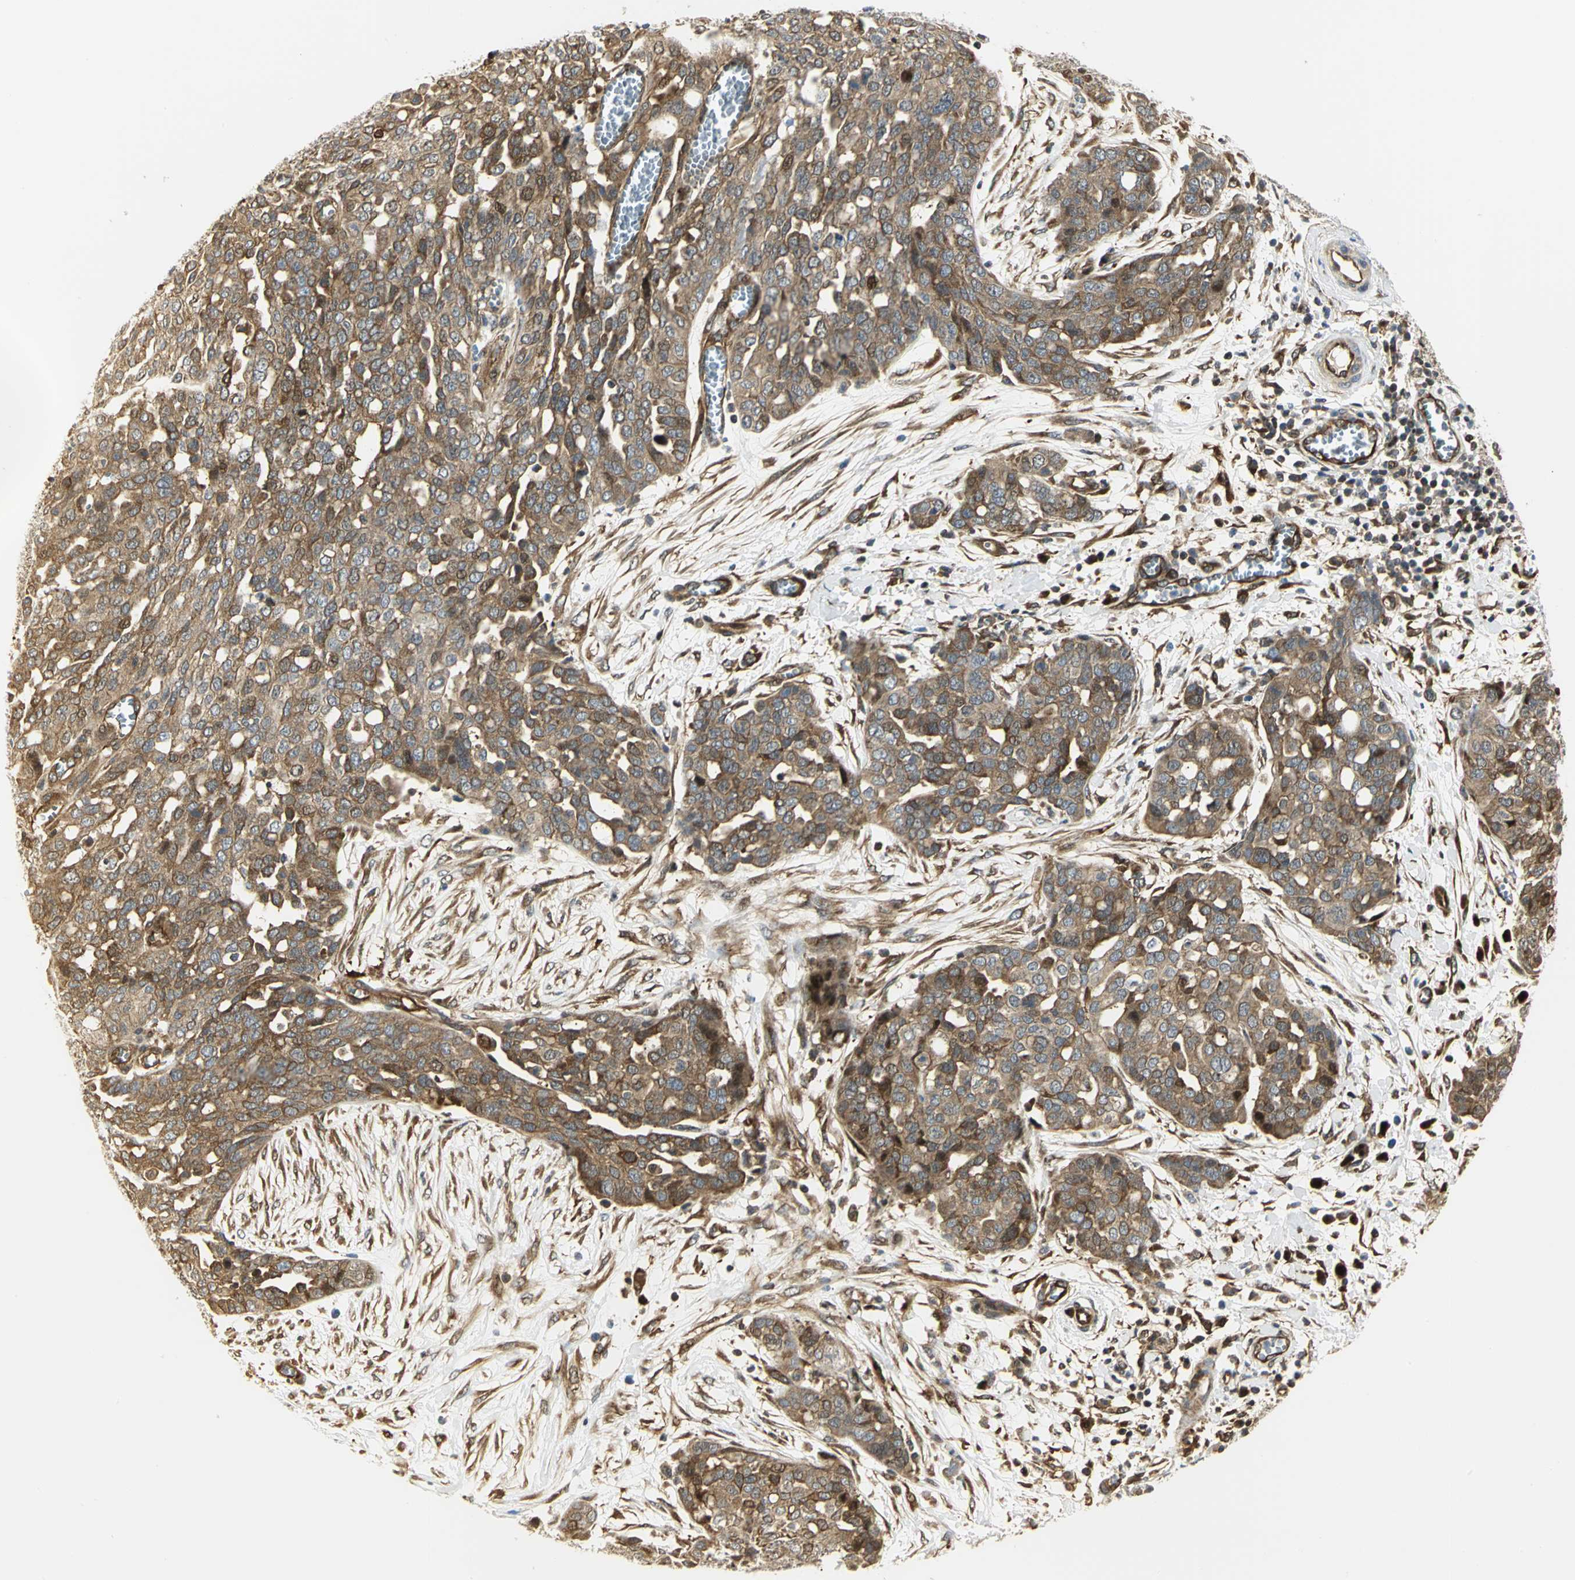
{"staining": {"intensity": "moderate", "quantity": ">75%", "location": "cytoplasmic/membranous"}, "tissue": "ovarian cancer", "cell_type": "Tumor cells", "image_type": "cancer", "snomed": [{"axis": "morphology", "description": "Cystadenocarcinoma, serous, NOS"}, {"axis": "topography", "description": "Soft tissue"}, {"axis": "topography", "description": "Ovary"}], "caption": "IHC photomicrograph of neoplastic tissue: ovarian cancer (serous cystadenocarcinoma) stained using immunohistochemistry shows medium levels of moderate protein expression localized specifically in the cytoplasmic/membranous of tumor cells, appearing as a cytoplasmic/membranous brown color.", "gene": "EEA1", "patient": {"sex": "female", "age": 57}}